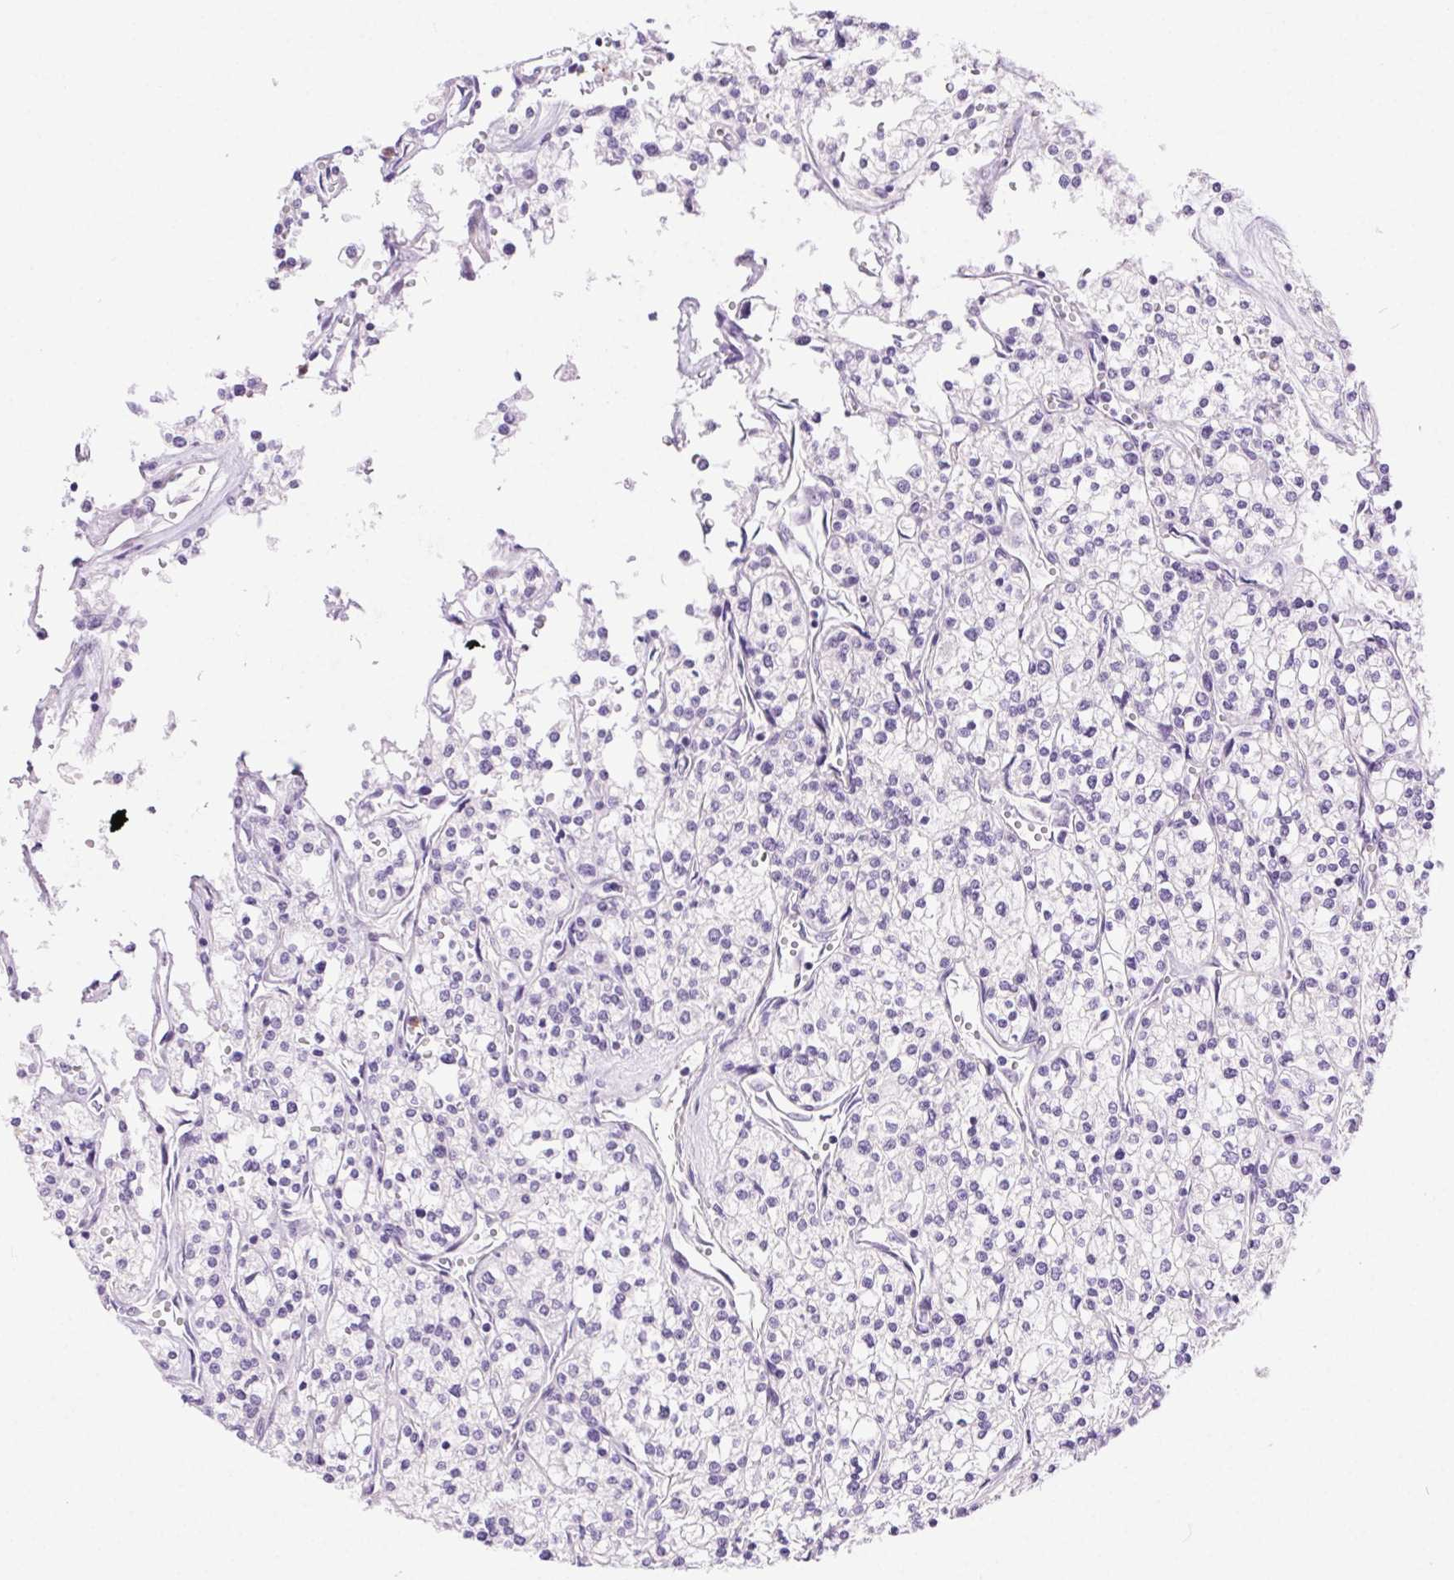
{"staining": {"intensity": "negative", "quantity": "none", "location": "none"}, "tissue": "renal cancer", "cell_type": "Tumor cells", "image_type": "cancer", "snomed": [{"axis": "morphology", "description": "Adenocarcinoma, NOS"}, {"axis": "topography", "description": "Kidney"}], "caption": "A micrograph of human renal cancer (adenocarcinoma) is negative for staining in tumor cells.", "gene": "SHCBP1L", "patient": {"sex": "male", "age": 80}}